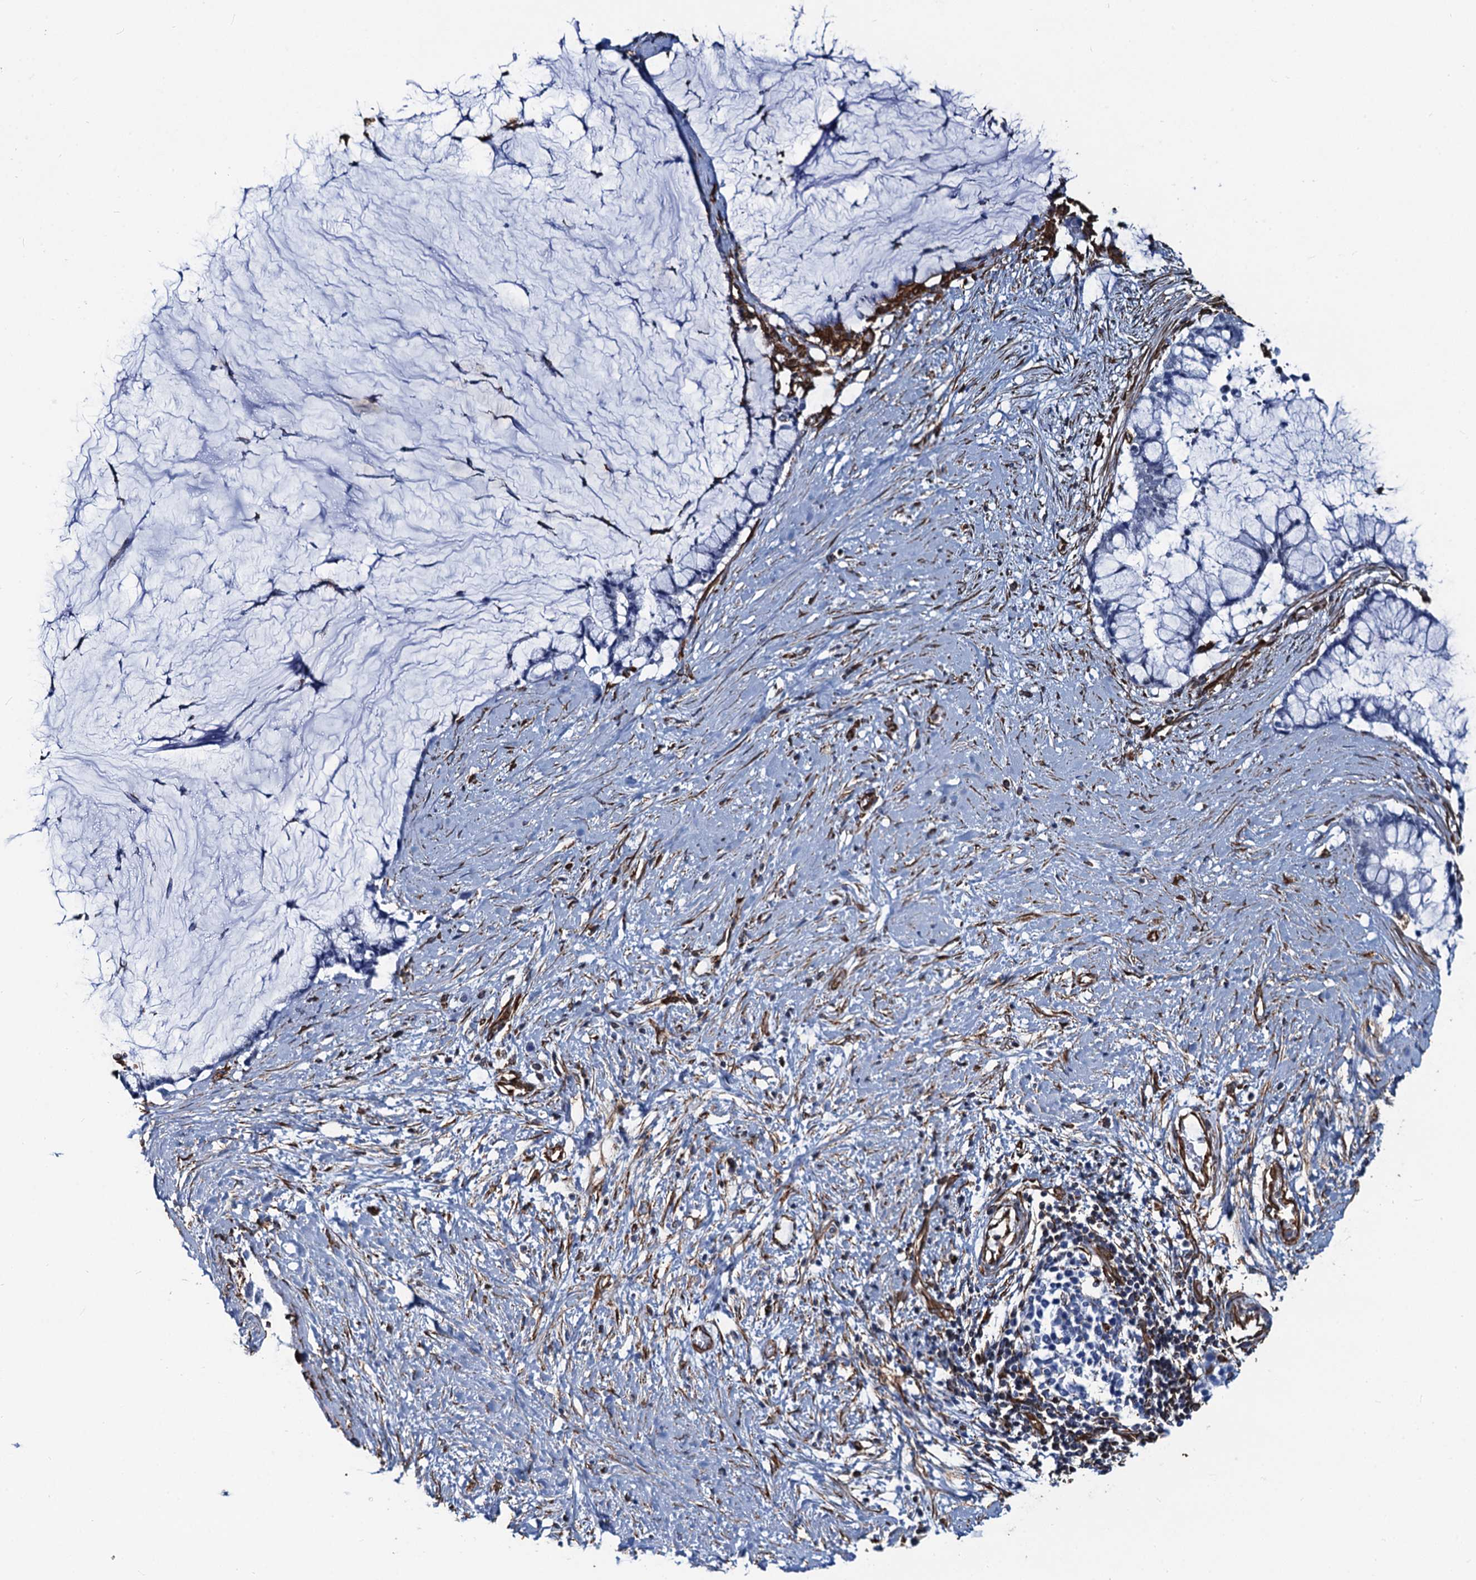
{"staining": {"intensity": "negative", "quantity": "none", "location": "none"}, "tissue": "pancreatic cancer", "cell_type": "Tumor cells", "image_type": "cancer", "snomed": [{"axis": "morphology", "description": "Adenocarcinoma, NOS"}, {"axis": "topography", "description": "Pancreas"}], "caption": "An immunohistochemistry (IHC) micrograph of pancreatic adenocarcinoma is shown. There is no staining in tumor cells of pancreatic adenocarcinoma.", "gene": "PGM2", "patient": {"sex": "male", "age": 41}}